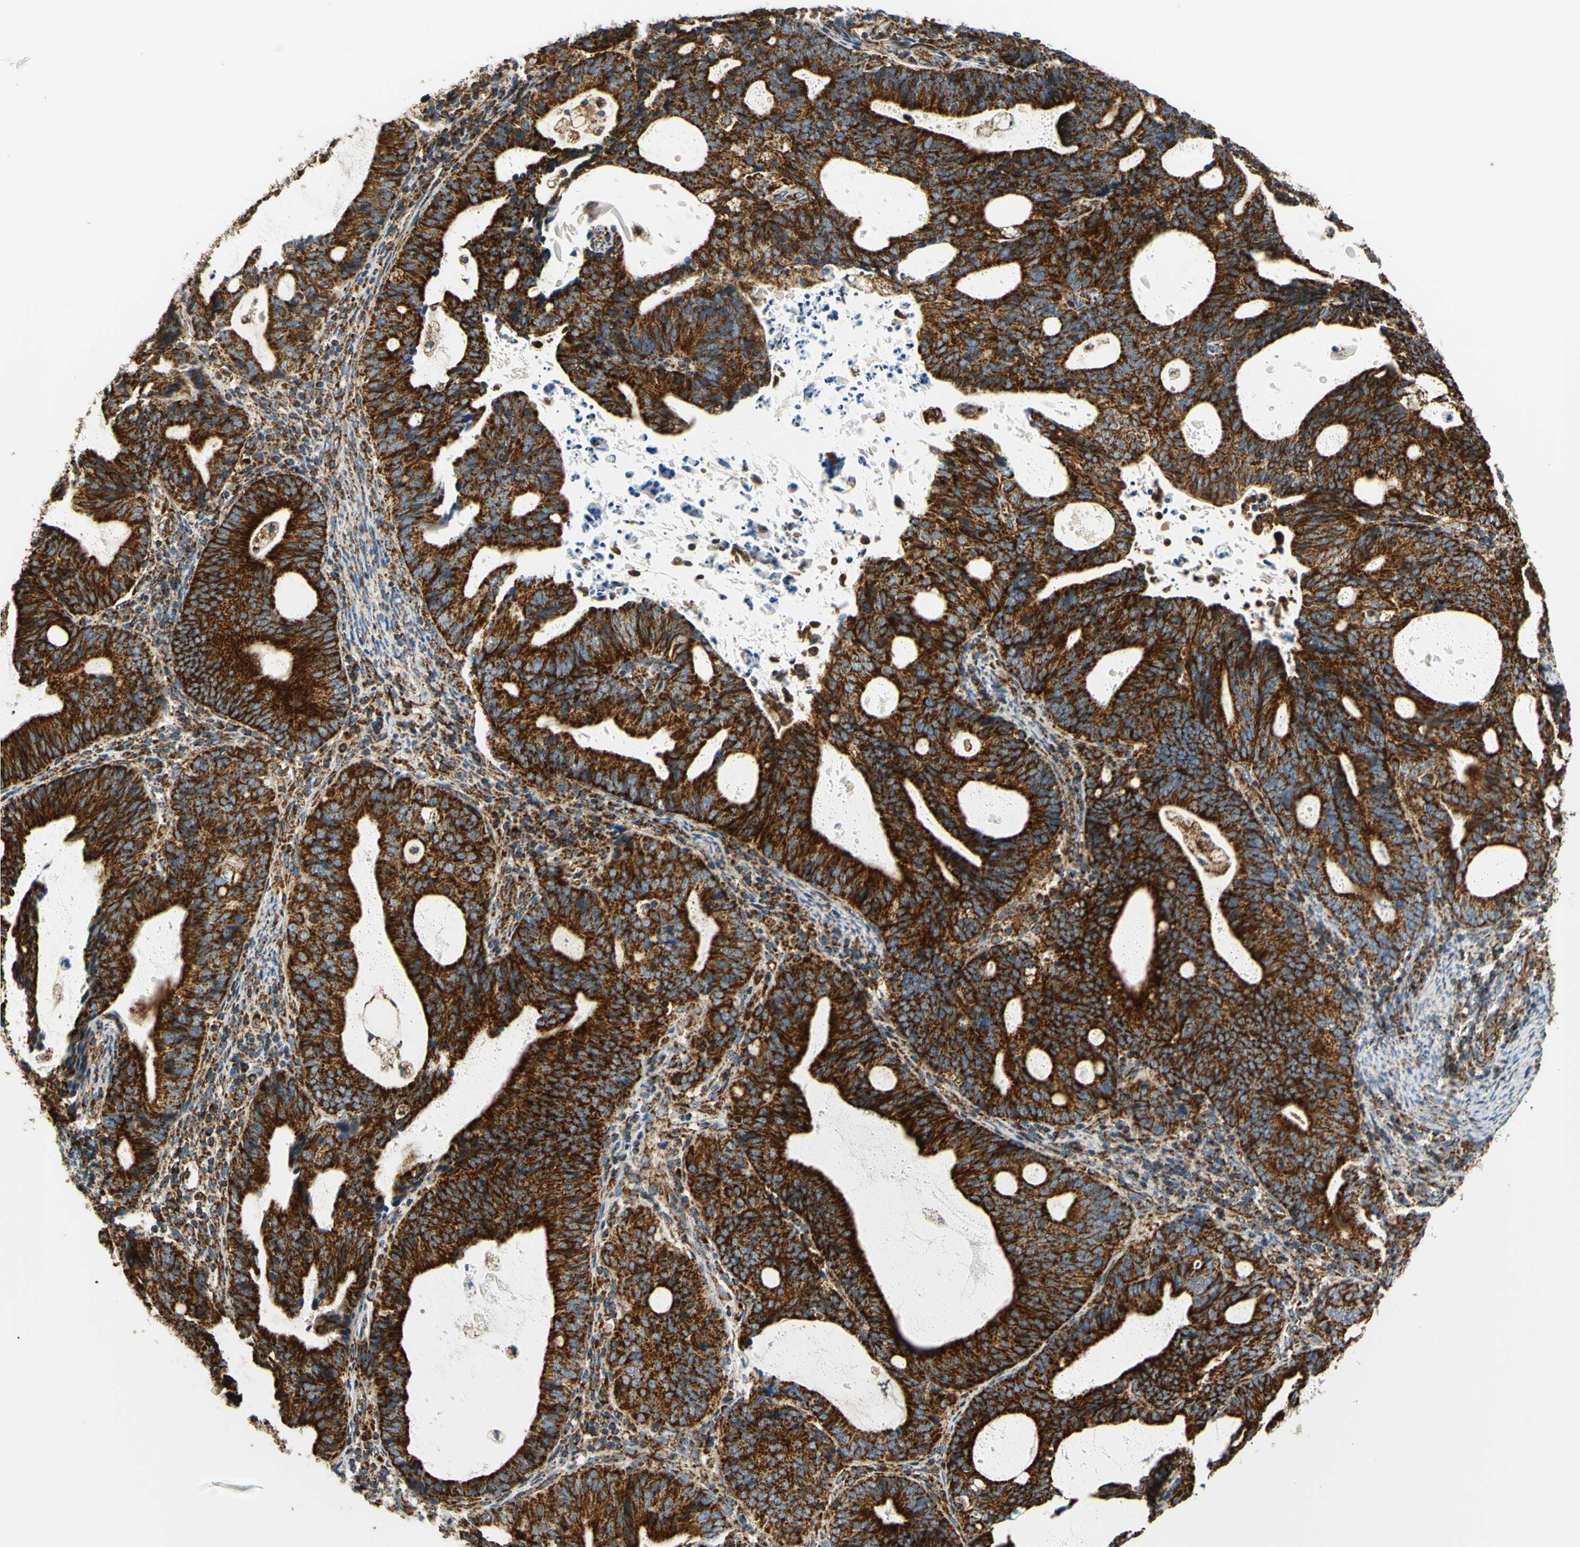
{"staining": {"intensity": "strong", "quantity": ">75%", "location": "cytoplasmic/membranous"}, "tissue": "endometrial cancer", "cell_type": "Tumor cells", "image_type": "cancer", "snomed": [{"axis": "morphology", "description": "Adenocarcinoma, NOS"}, {"axis": "topography", "description": "Uterus"}], "caption": "Immunohistochemistry of adenocarcinoma (endometrial) exhibits high levels of strong cytoplasmic/membranous expression in approximately >75% of tumor cells.", "gene": "MAVS", "patient": {"sex": "female", "age": 83}}